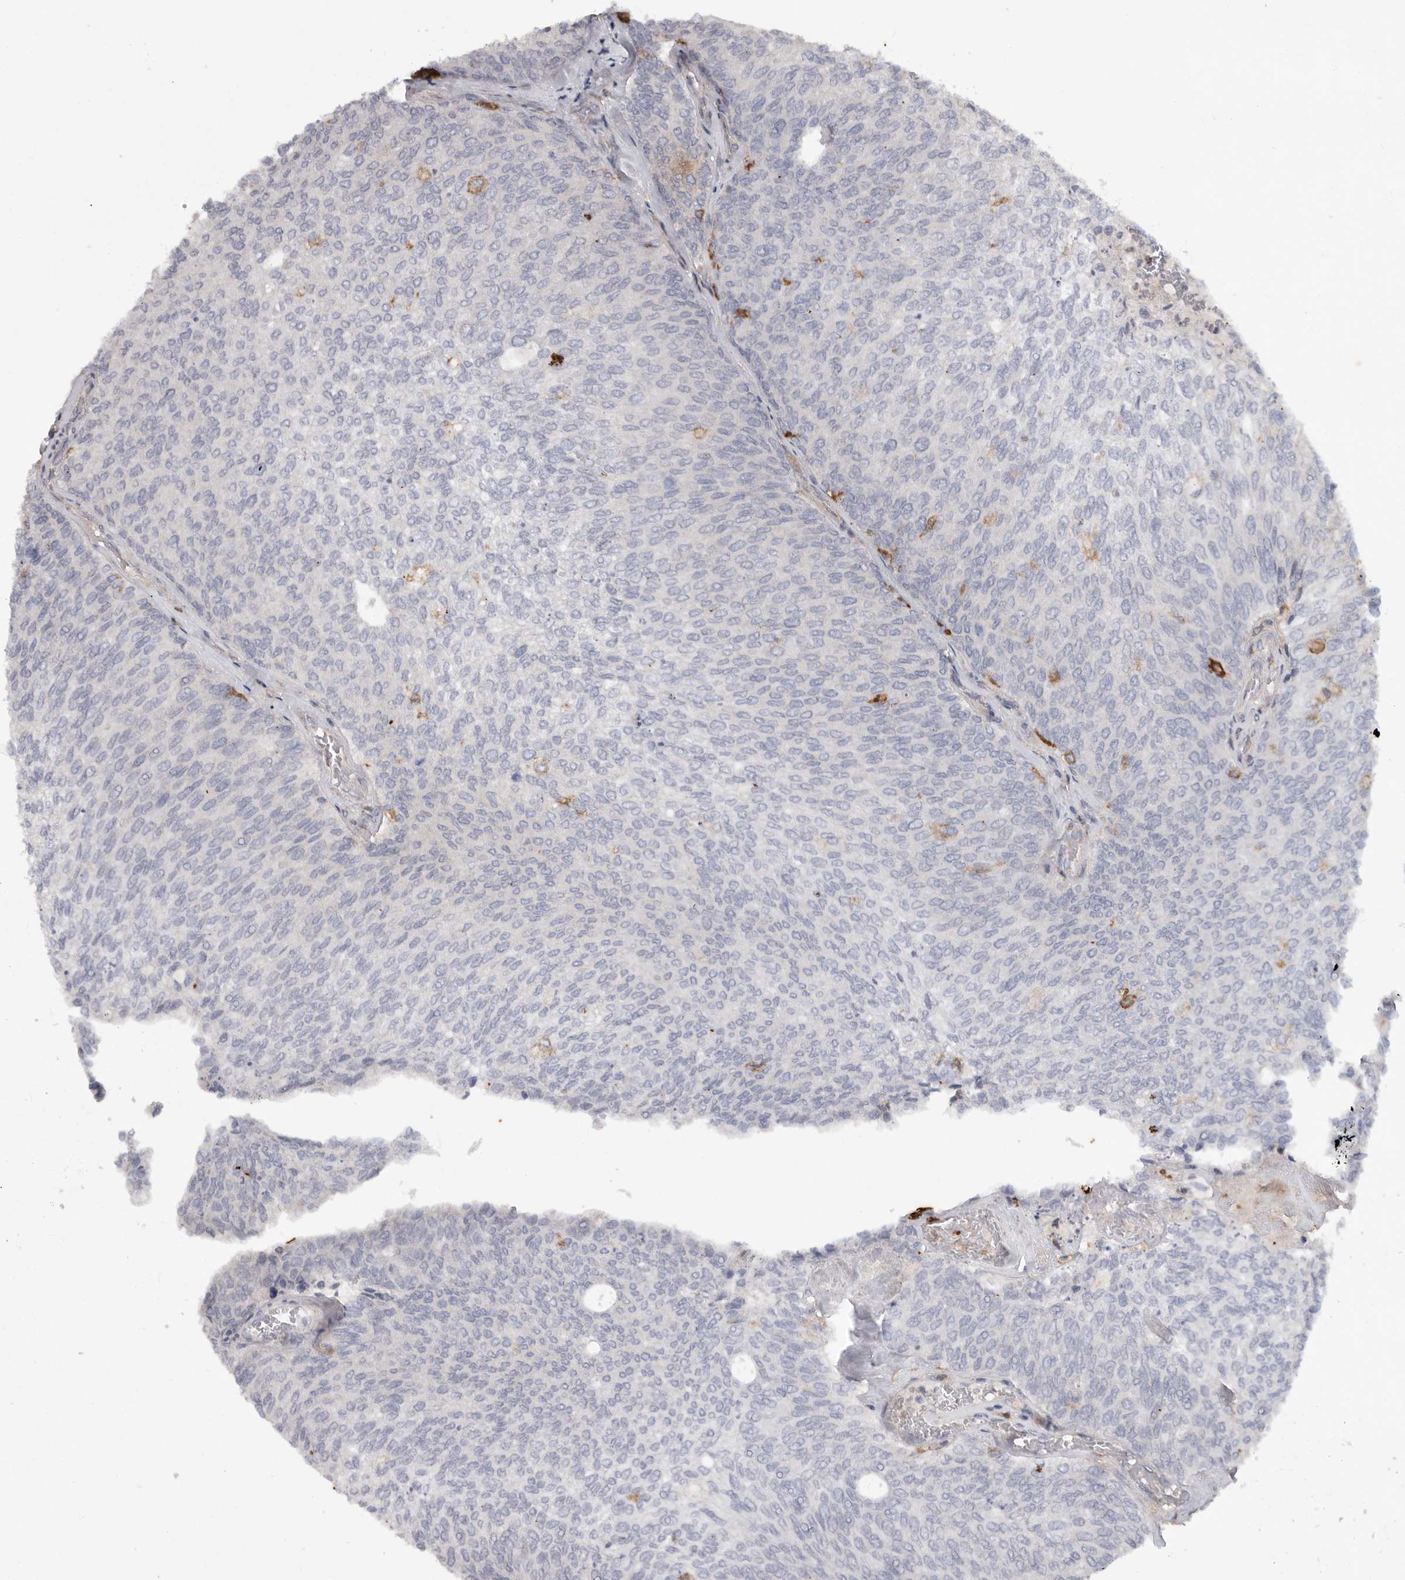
{"staining": {"intensity": "negative", "quantity": "none", "location": "none"}, "tissue": "urothelial cancer", "cell_type": "Tumor cells", "image_type": "cancer", "snomed": [{"axis": "morphology", "description": "Urothelial carcinoma, Low grade"}, {"axis": "topography", "description": "Urinary bladder"}], "caption": "Immunohistochemistry histopathology image of neoplastic tissue: human urothelial carcinoma (low-grade) stained with DAB (3,3'-diaminobenzidine) demonstrates no significant protein positivity in tumor cells. The staining is performed using DAB (3,3'-diaminobenzidine) brown chromogen with nuclei counter-stained in using hematoxylin.", "gene": "SIGLEC10", "patient": {"sex": "female", "age": 79}}